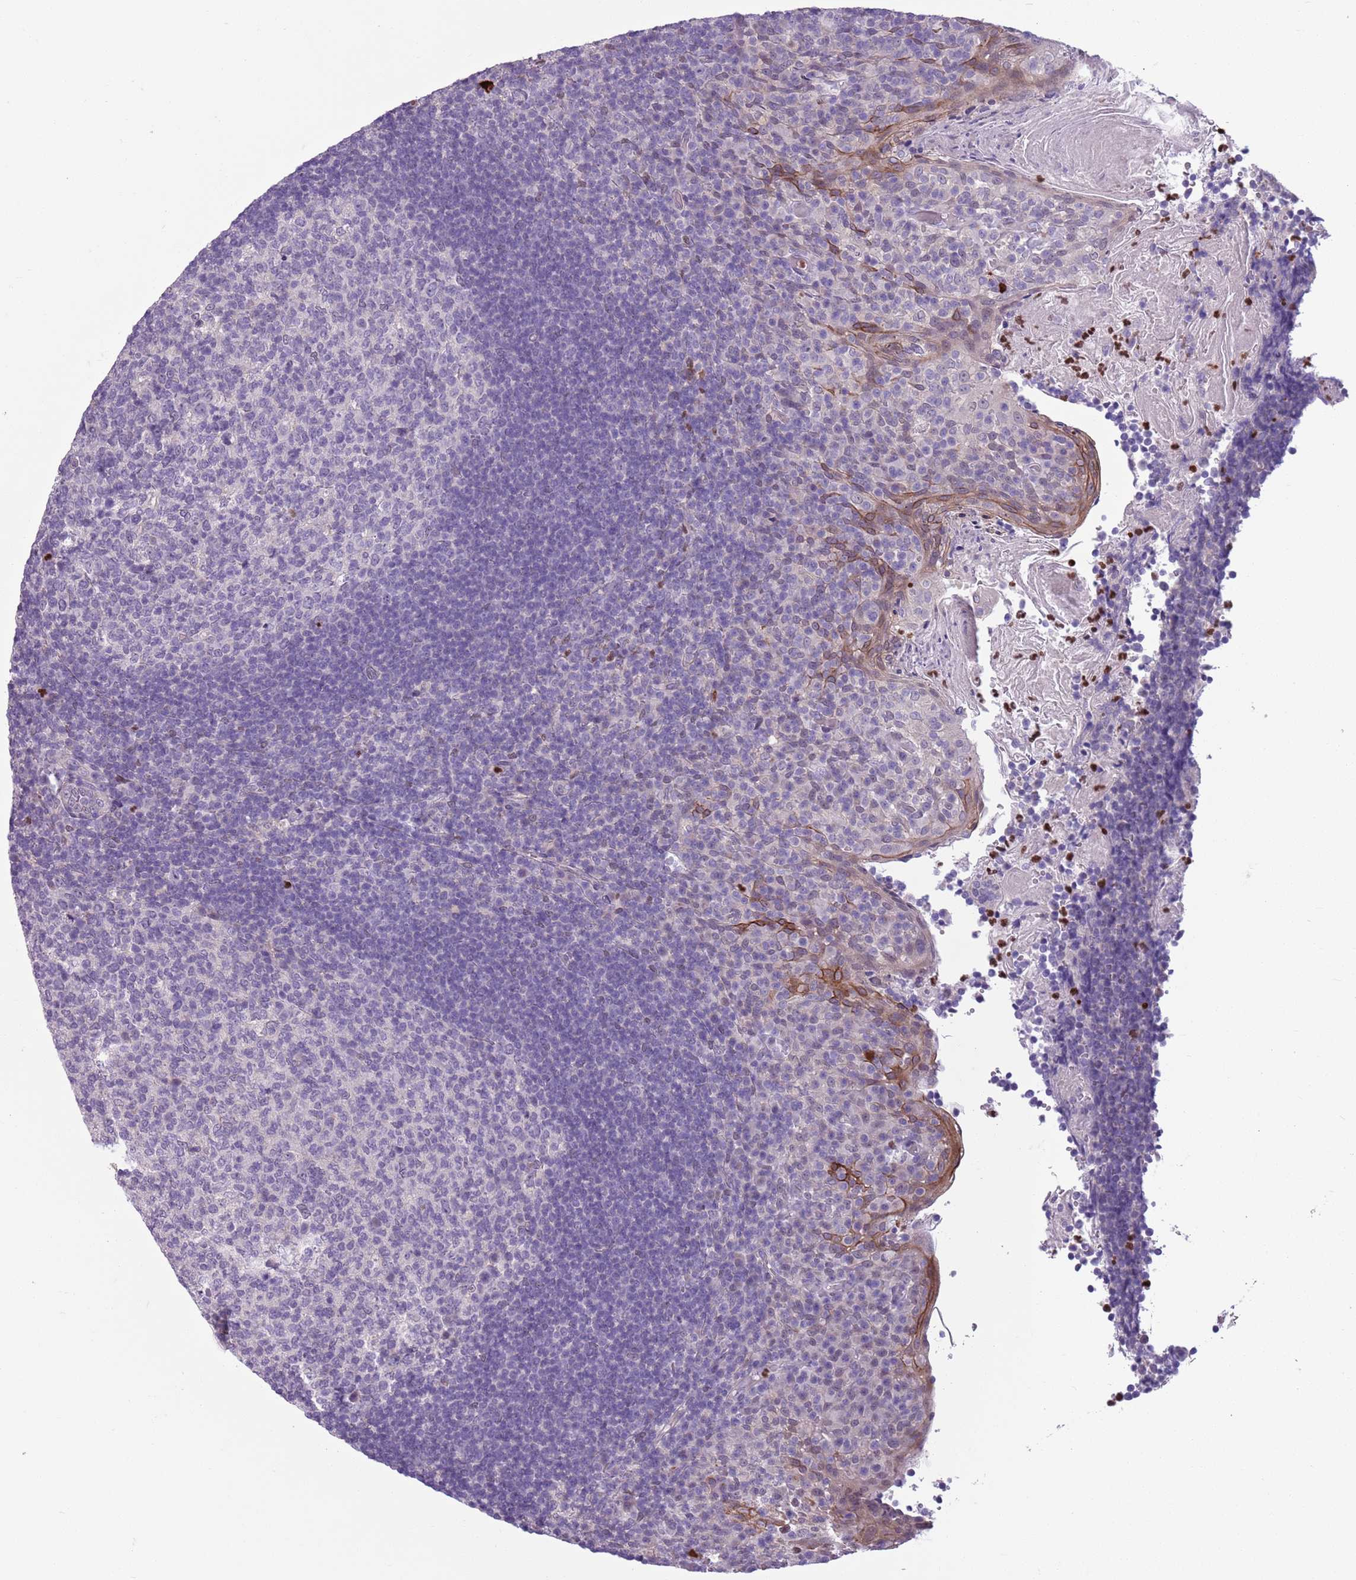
{"staining": {"intensity": "negative", "quantity": "none", "location": "none"}, "tissue": "tonsil", "cell_type": "Germinal center cells", "image_type": "normal", "snomed": [{"axis": "morphology", "description": "Normal tissue, NOS"}, {"axis": "topography", "description": "Tonsil"}], "caption": "Tonsil stained for a protein using immunohistochemistry demonstrates no positivity germinal center cells.", "gene": "ADCY7", "patient": {"sex": "female", "age": 10}}